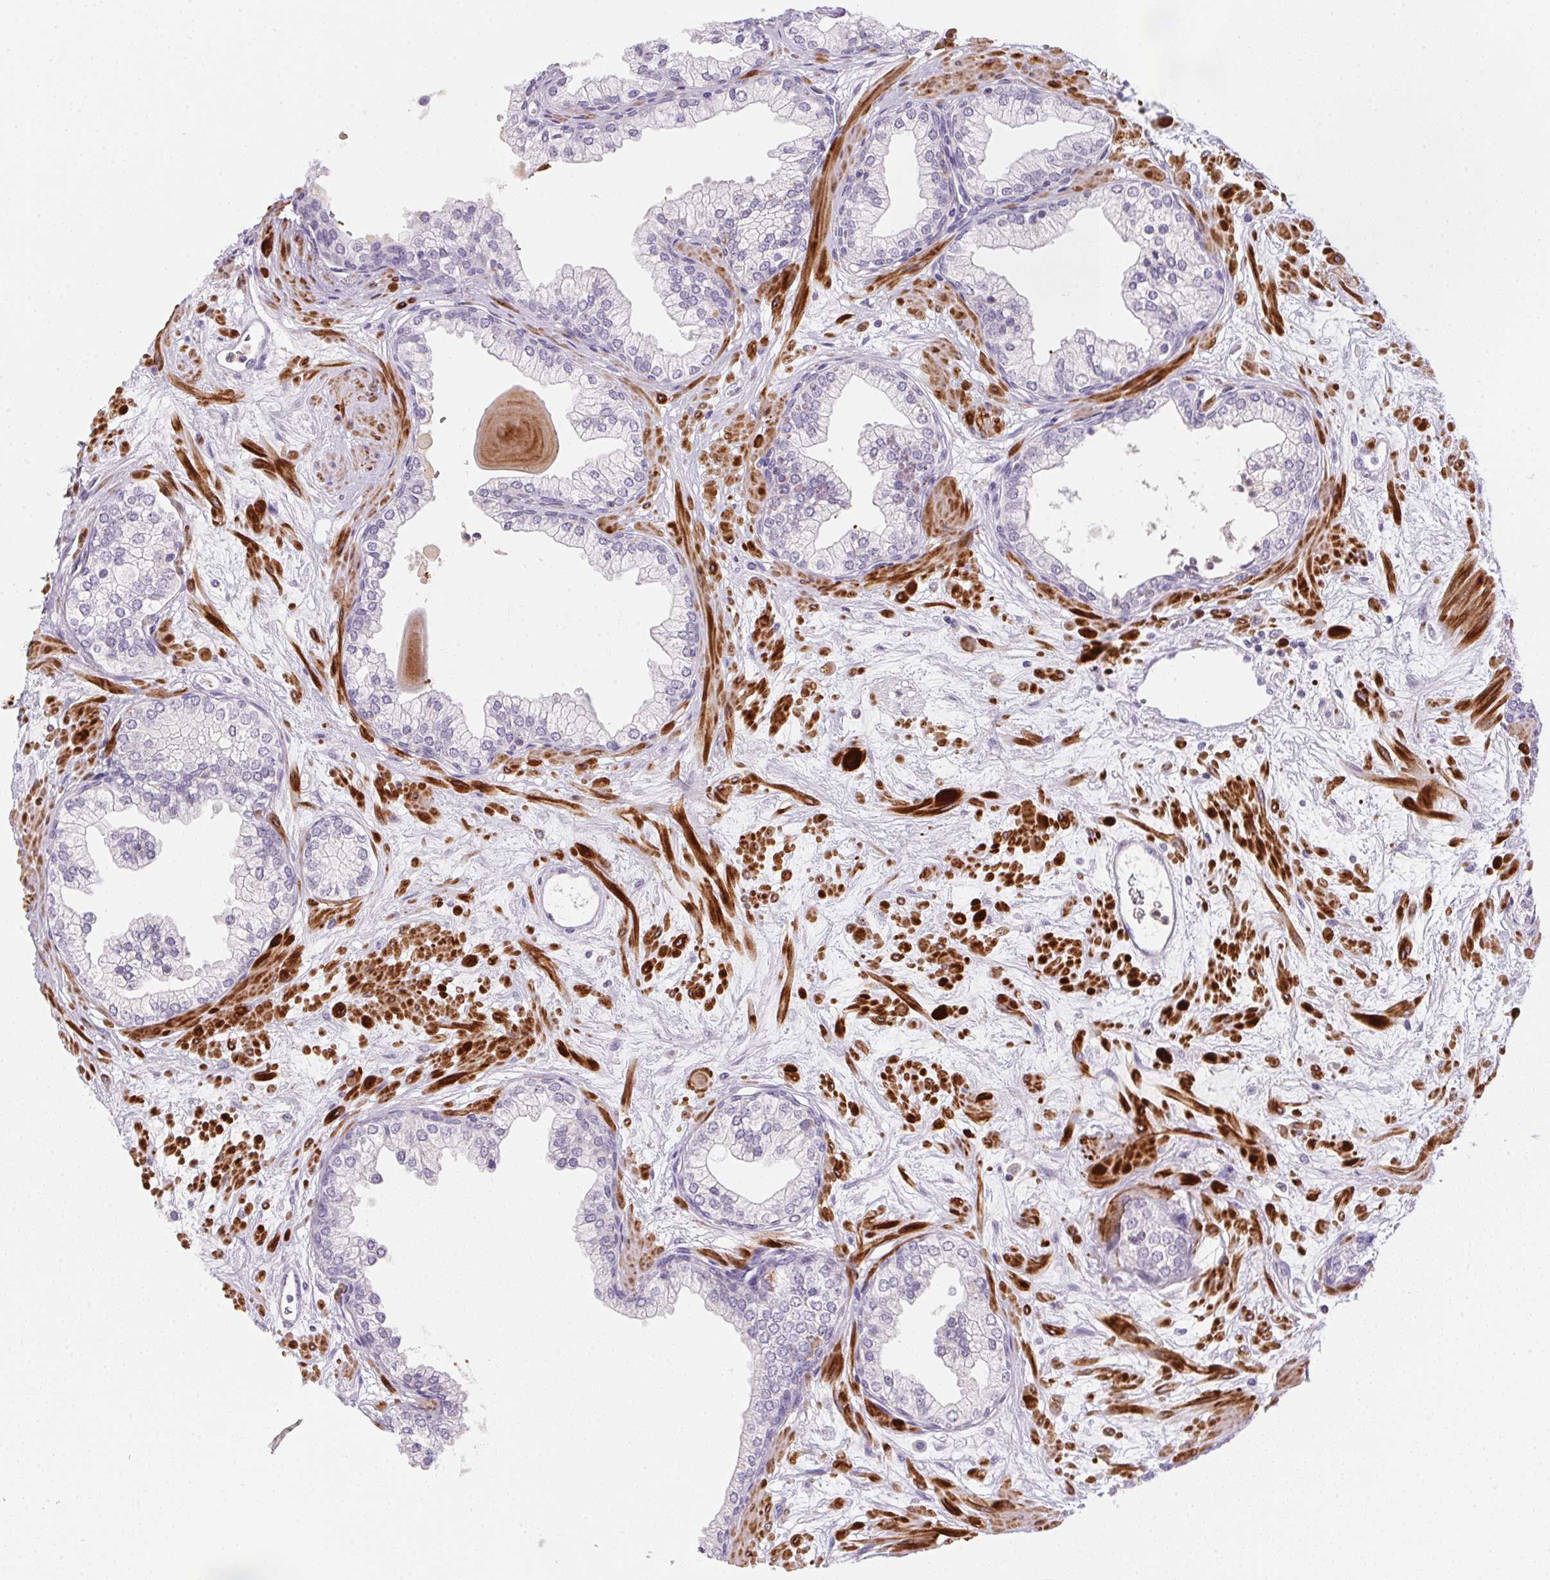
{"staining": {"intensity": "negative", "quantity": "none", "location": "none"}, "tissue": "prostate", "cell_type": "Glandular cells", "image_type": "normal", "snomed": [{"axis": "morphology", "description": "Normal tissue, NOS"}, {"axis": "topography", "description": "Prostate"}, {"axis": "topography", "description": "Peripheral nerve tissue"}], "caption": "IHC image of benign human prostate stained for a protein (brown), which reveals no positivity in glandular cells.", "gene": "ECPAS", "patient": {"sex": "male", "age": 61}}